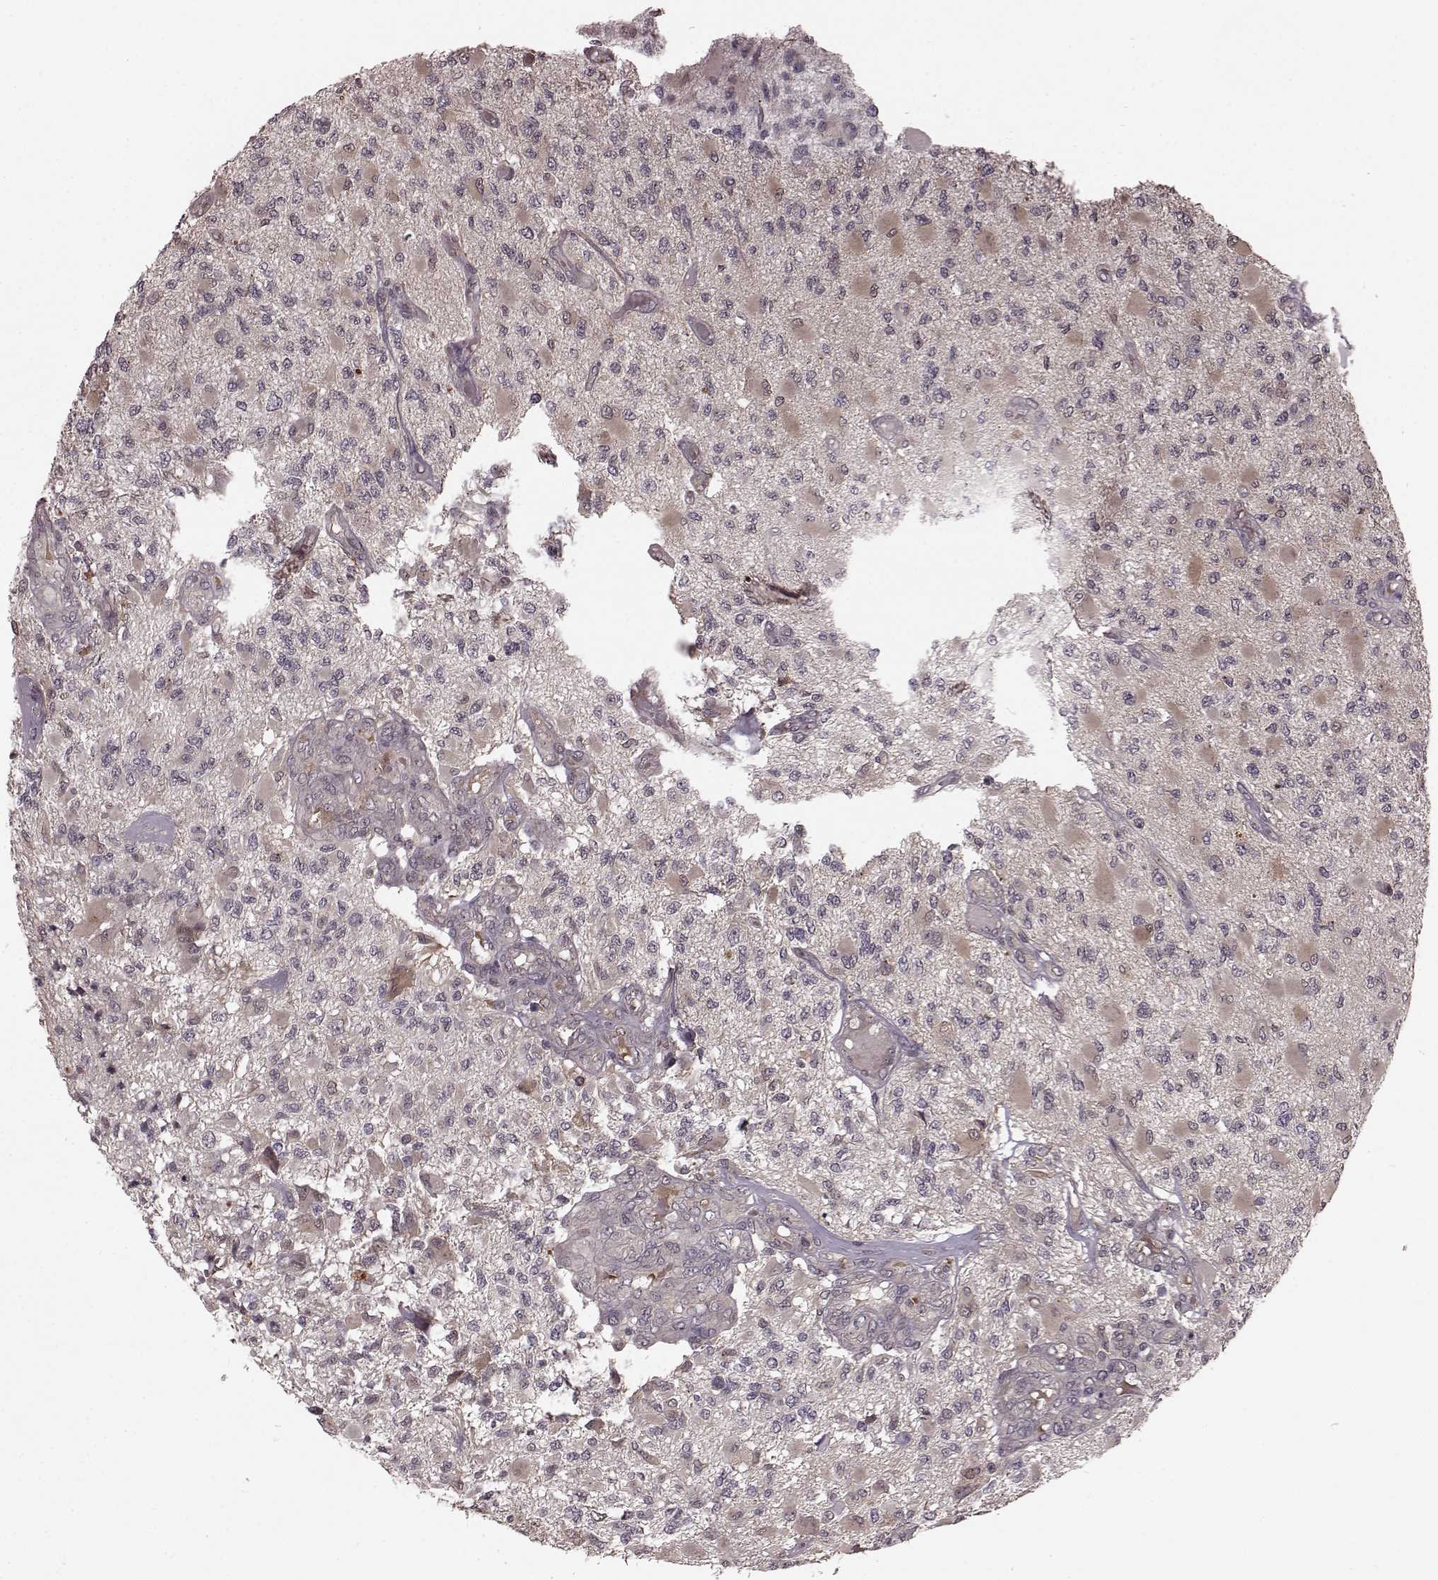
{"staining": {"intensity": "weak", "quantity": "<25%", "location": "cytoplasmic/membranous"}, "tissue": "glioma", "cell_type": "Tumor cells", "image_type": "cancer", "snomed": [{"axis": "morphology", "description": "Glioma, malignant, High grade"}, {"axis": "topography", "description": "Brain"}], "caption": "Photomicrograph shows no significant protein positivity in tumor cells of glioma.", "gene": "GSS", "patient": {"sex": "female", "age": 63}}